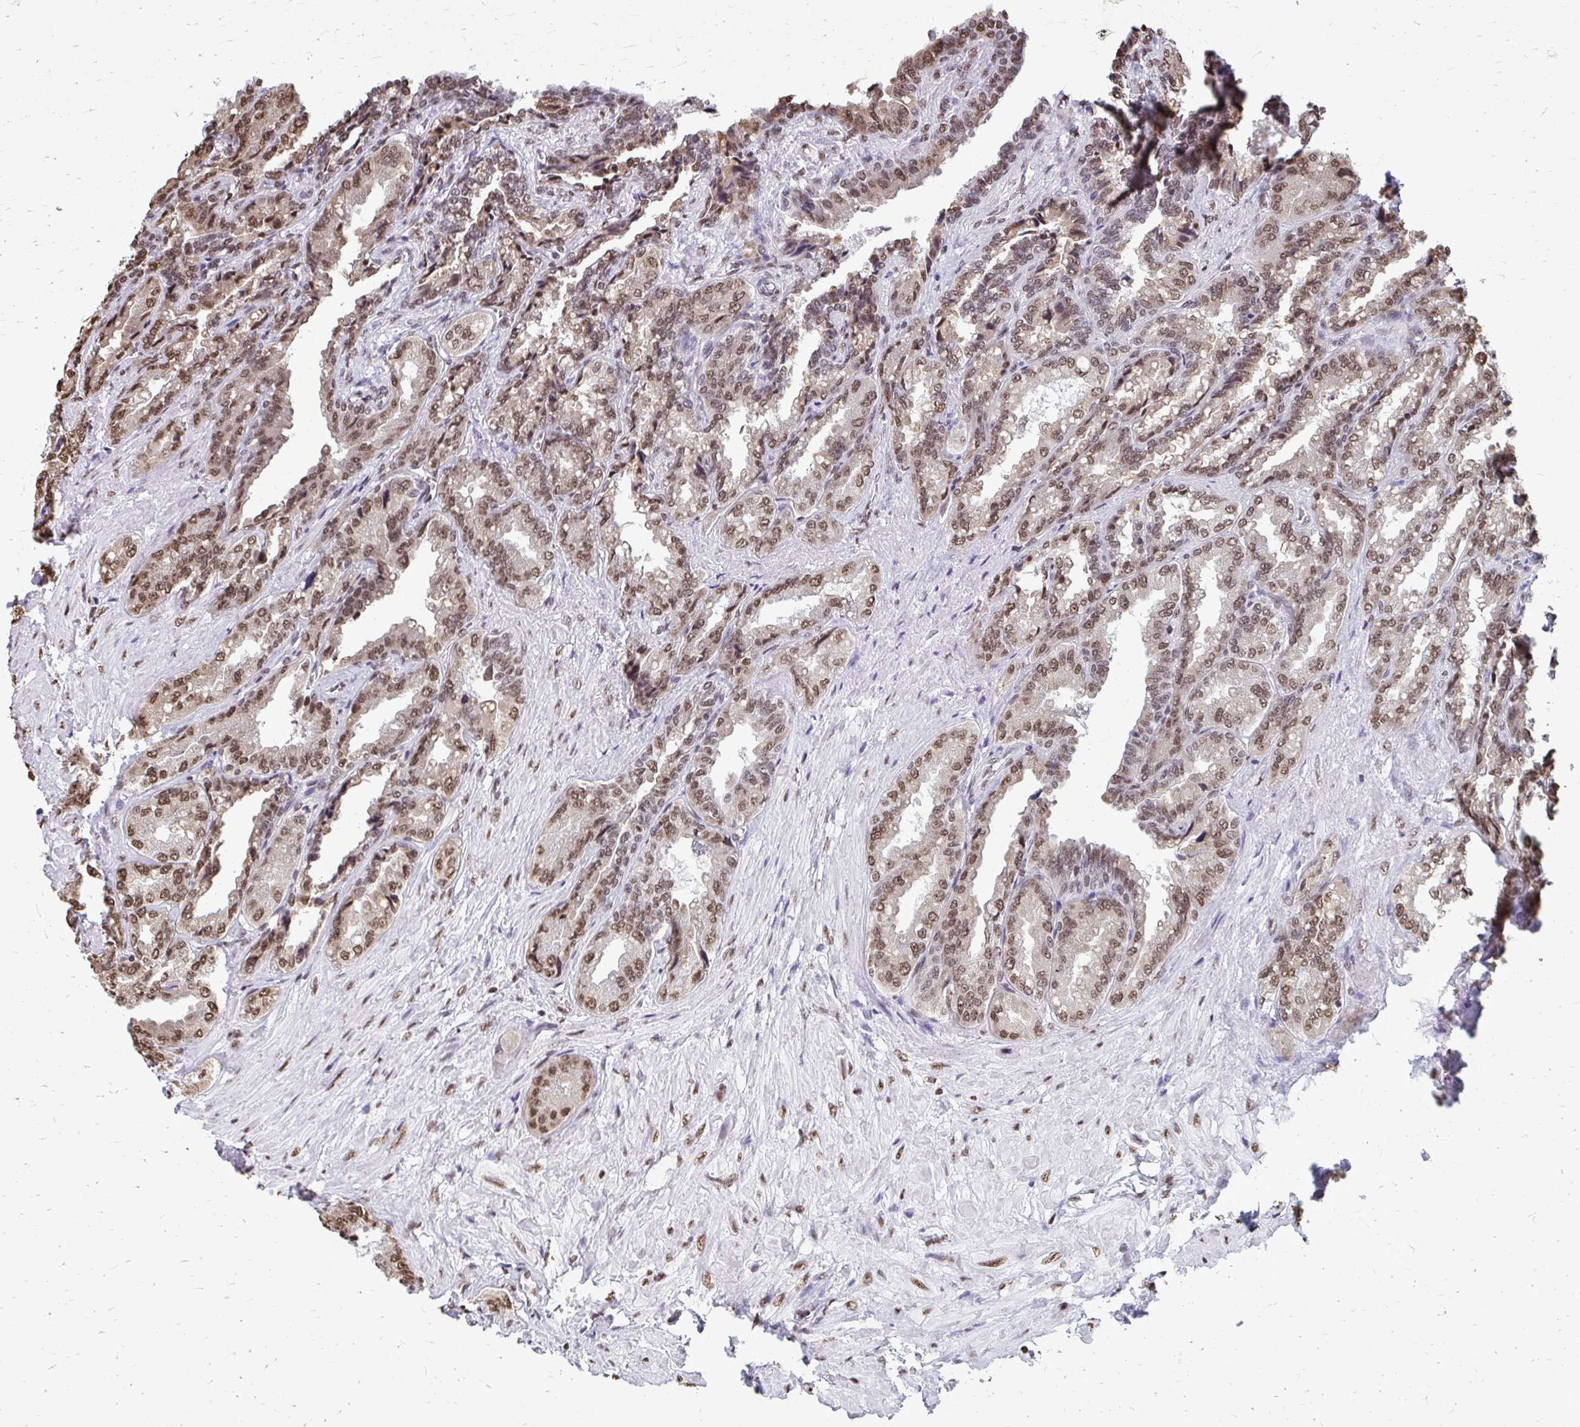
{"staining": {"intensity": "moderate", "quantity": ">75%", "location": "nuclear"}, "tissue": "seminal vesicle", "cell_type": "Glandular cells", "image_type": "normal", "snomed": [{"axis": "morphology", "description": "Normal tissue, NOS"}, {"axis": "topography", "description": "Seminal veicle"}], "caption": "Seminal vesicle stained with DAB (3,3'-diaminobenzidine) immunohistochemistry displays medium levels of moderate nuclear positivity in approximately >75% of glandular cells.", "gene": "SNRPA", "patient": {"sex": "male", "age": 68}}